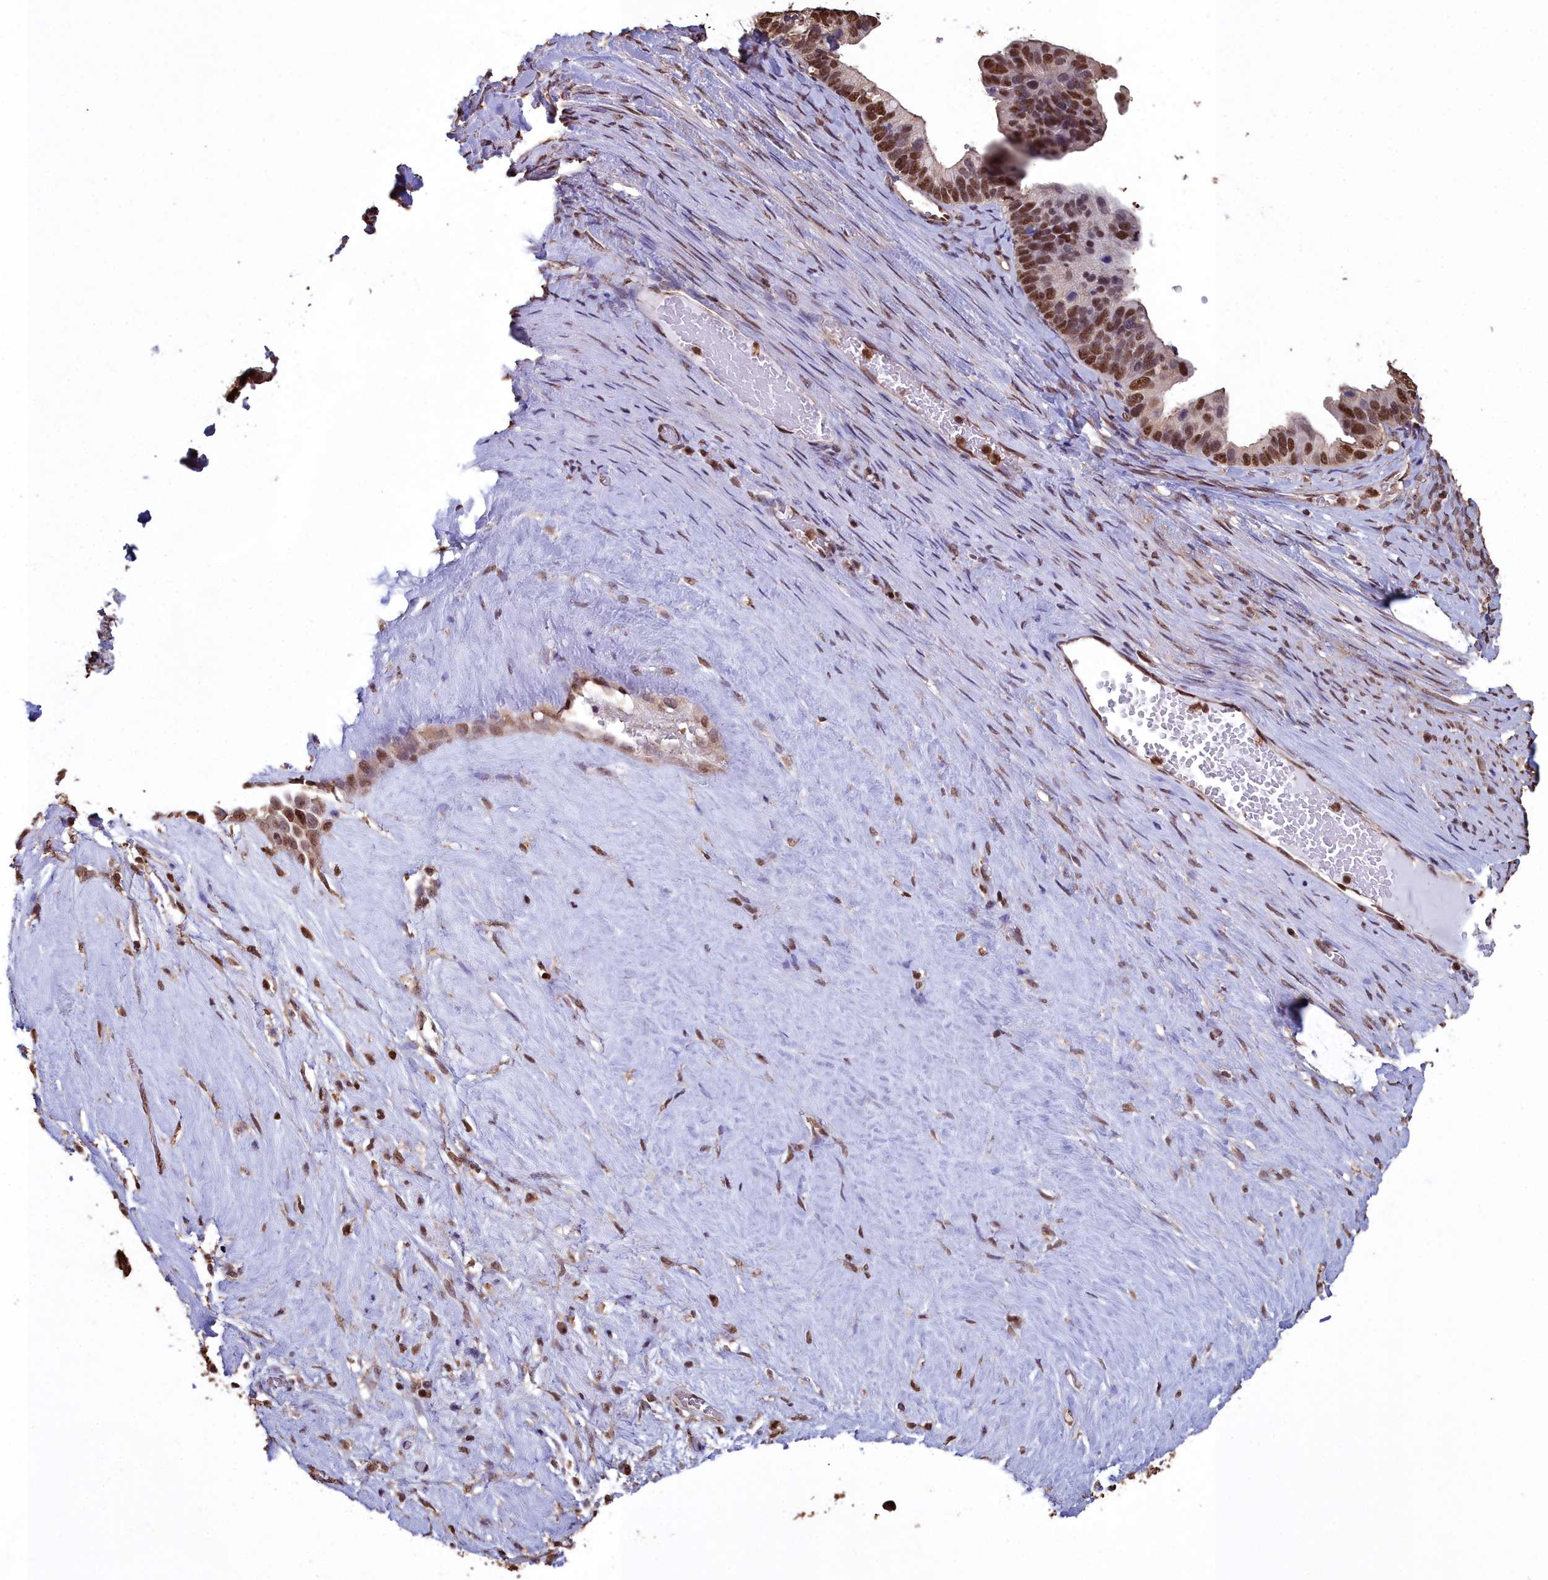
{"staining": {"intensity": "strong", "quantity": ">75%", "location": "nuclear"}, "tissue": "ovarian cancer", "cell_type": "Tumor cells", "image_type": "cancer", "snomed": [{"axis": "morphology", "description": "Cystadenocarcinoma, serous, NOS"}, {"axis": "topography", "description": "Ovary"}], "caption": "An image showing strong nuclear expression in approximately >75% of tumor cells in ovarian cancer (serous cystadenocarcinoma), as visualized by brown immunohistochemical staining.", "gene": "GAPDH", "patient": {"sex": "female", "age": 56}}